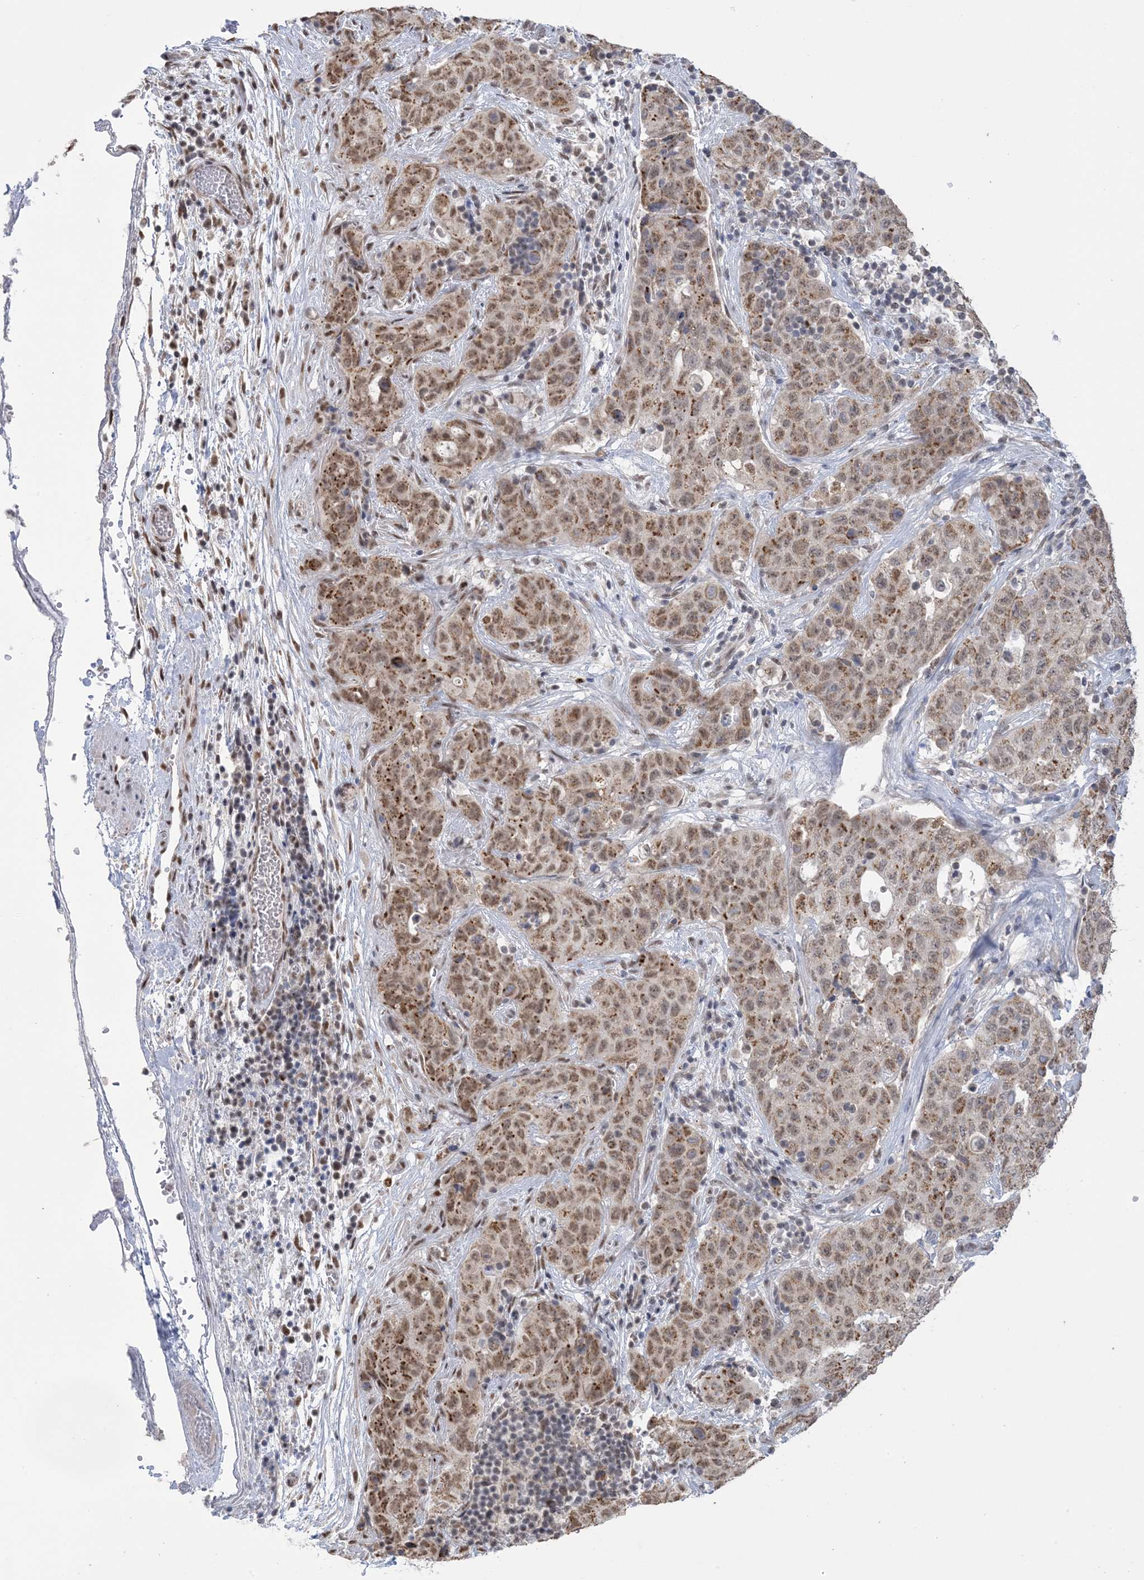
{"staining": {"intensity": "moderate", "quantity": ">75%", "location": "cytoplasmic/membranous,nuclear"}, "tissue": "stomach cancer", "cell_type": "Tumor cells", "image_type": "cancer", "snomed": [{"axis": "morphology", "description": "Normal tissue, NOS"}, {"axis": "morphology", "description": "Adenocarcinoma, NOS"}, {"axis": "topography", "description": "Lymph node"}, {"axis": "topography", "description": "Stomach"}], "caption": "A histopathology image of stomach adenocarcinoma stained for a protein demonstrates moderate cytoplasmic/membranous and nuclear brown staining in tumor cells.", "gene": "TRMT10C", "patient": {"sex": "male", "age": 48}}